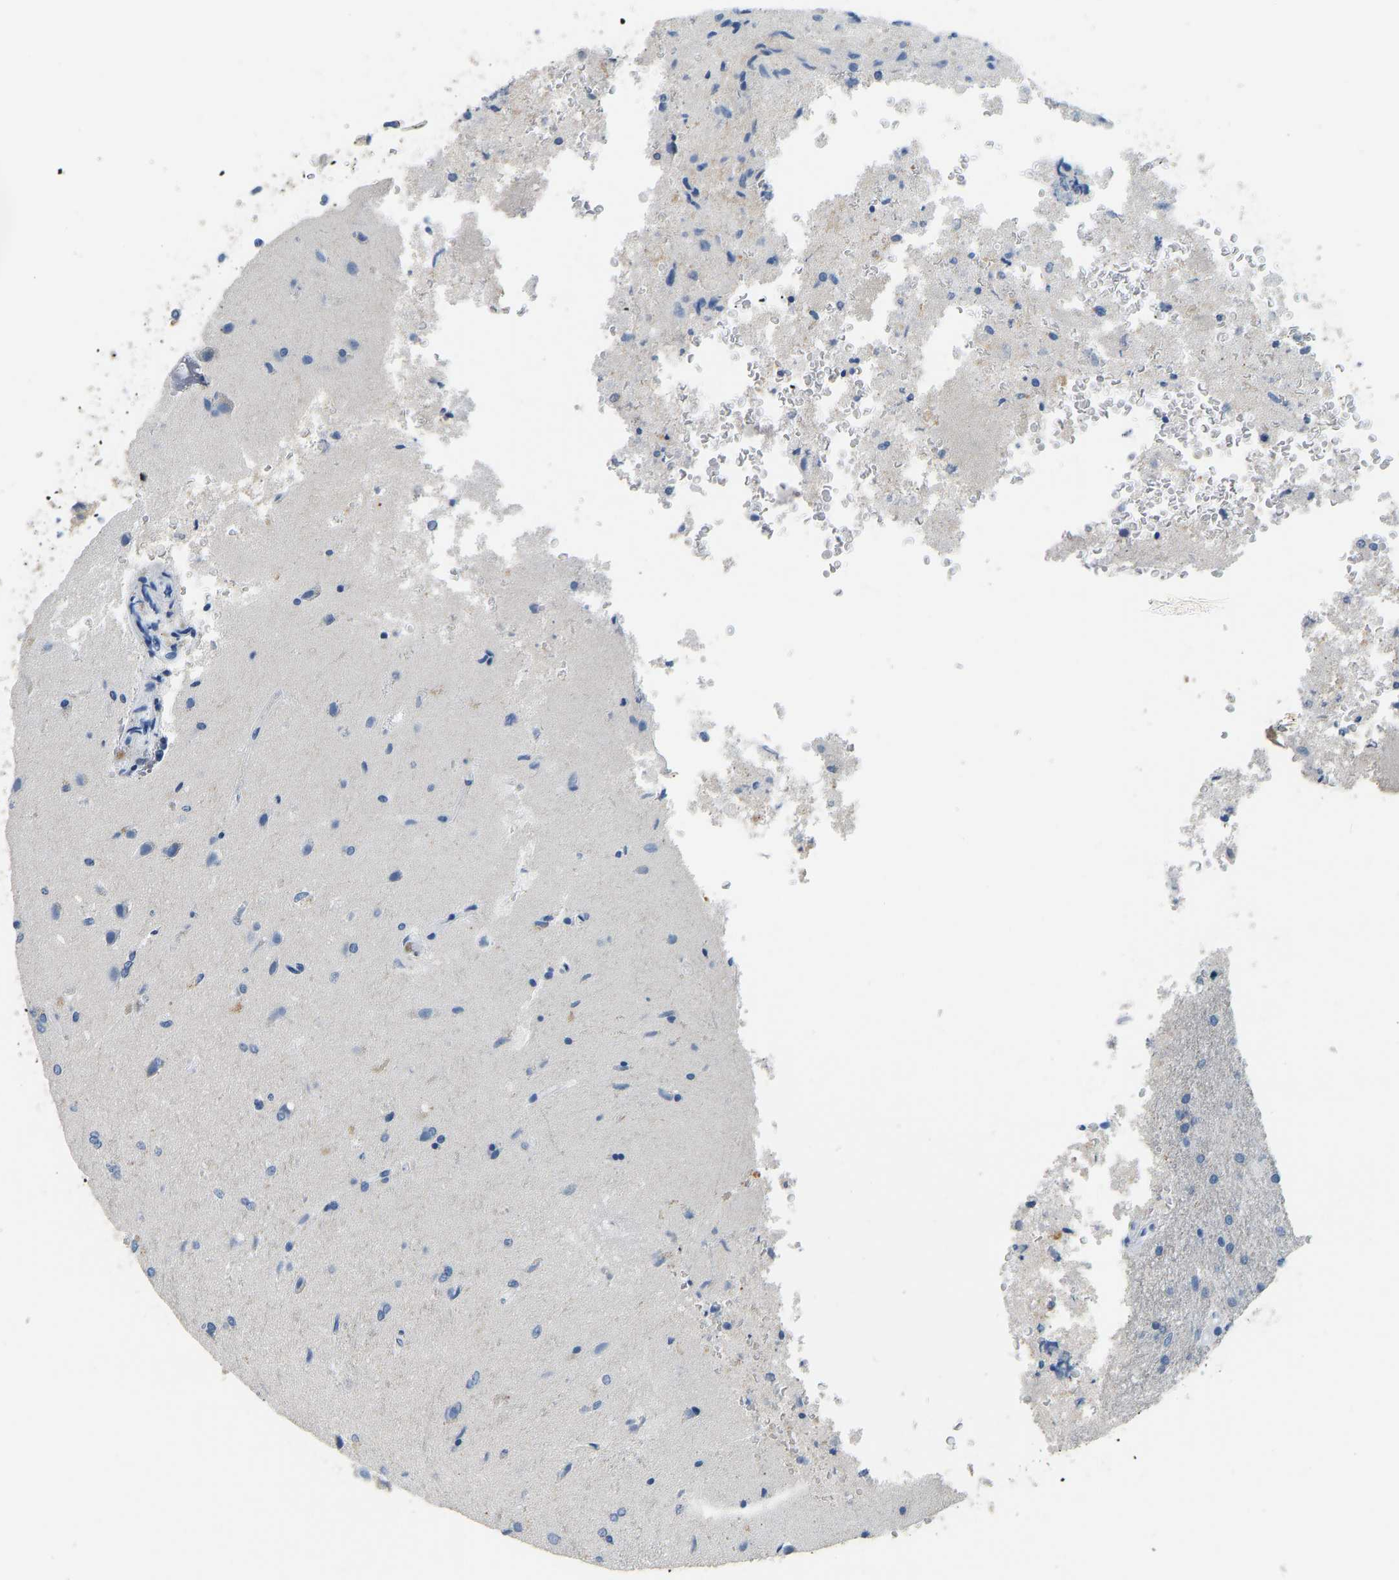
{"staining": {"intensity": "negative", "quantity": "none", "location": "none"}, "tissue": "glioma", "cell_type": "Tumor cells", "image_type": "cancer", "snomed": [{"axis": "morphology", "description": "Normal tissue, NOS"}, {"axis": "morphology", "description": "Glioma, malignant, High grade"}, {"axis": "topography", "description": "Cerebral cortex"}], "caption": "Micrograph shows no protein positivity in tumor cells of malignant high-grade glioma tissue.", "gene": "ATP1A1", "patient": {"sex": "male", "age": 77}}